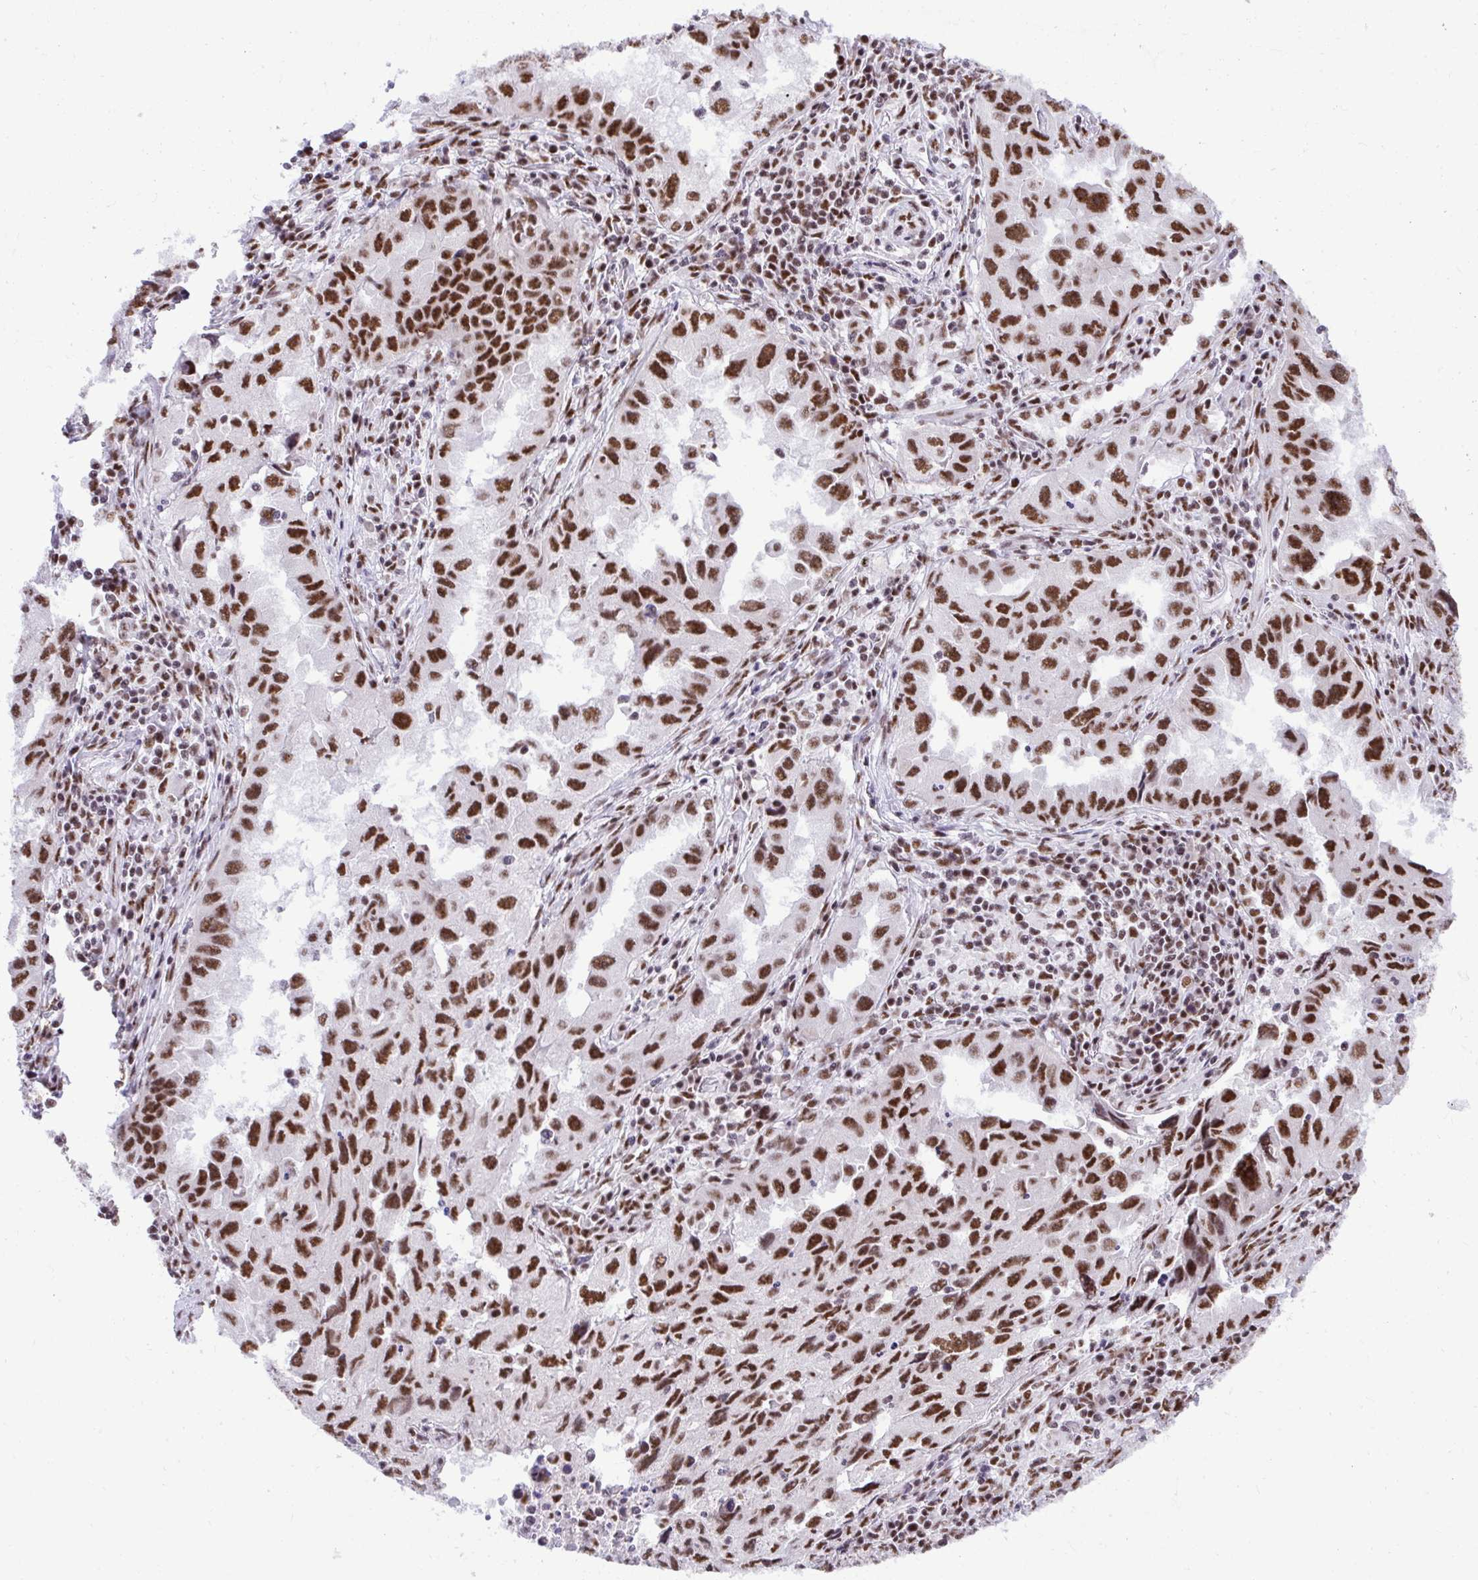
{"staining": {"intensity": "strong", "quantity": ">75%", "location": "nuclear"}, "tissue": "lung cancer", "cell_type": "Tumor cells", "image_type": "cancer", "snomed": [{"axis": "morphology", "description": "Adenocarcinoma, NOS"}, {"axis": "topography", "description": "Lung"}], "caption": "Protein analysis of lung cancer (adenocarcinoma) tissue shows strong nuclear expression in about >75% of tumor cells.", "gene": "PRPF19", "patient": {"sex": "female", "age": 73}}